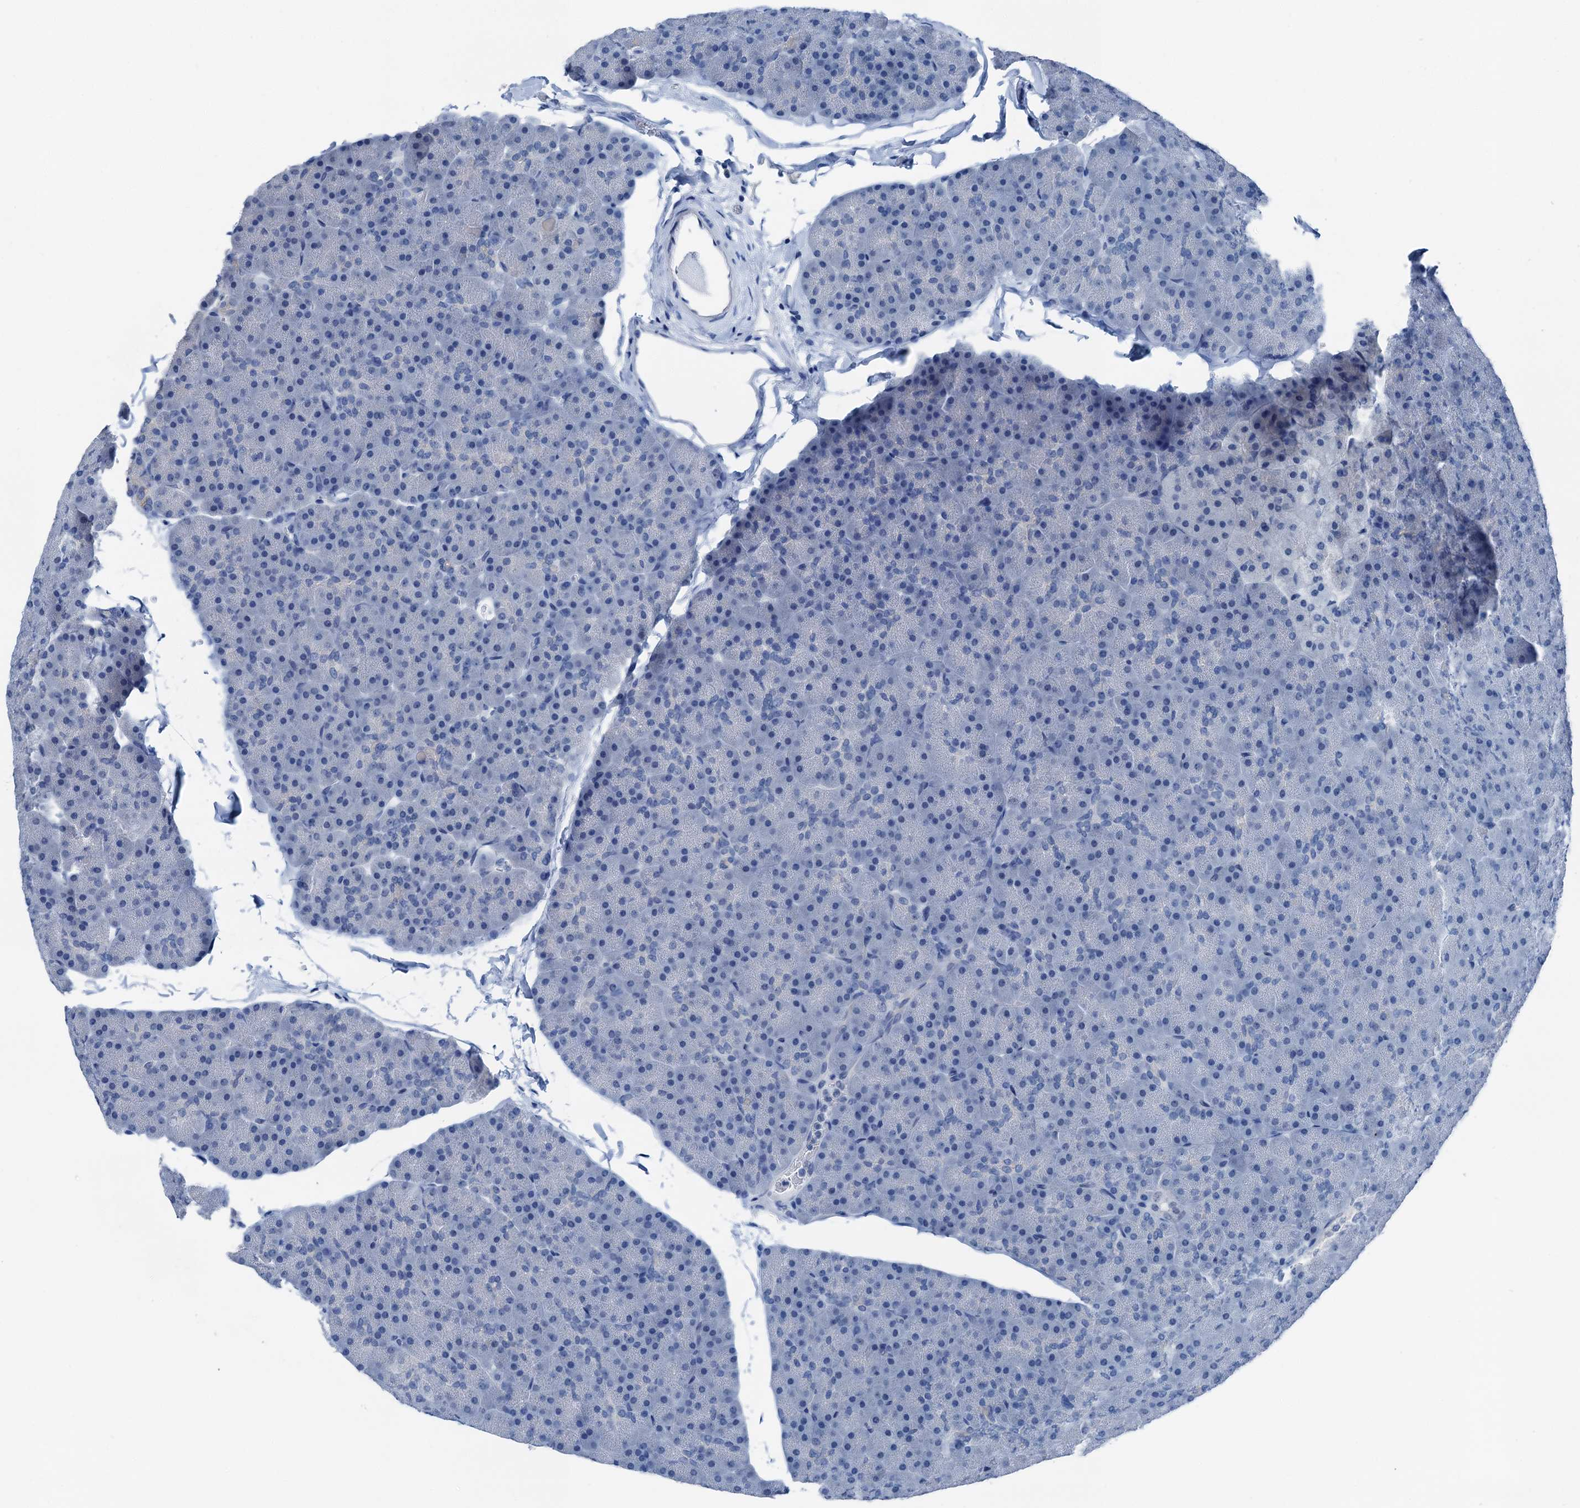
{"staining": {"intensity": "negative", "quantity": "none", "location": "none"}, "tissue": "pancreas", "cell_type": "Exocrine glandular cells", "image_type": "normal", "snomed": [{"axis": "morphology", "description": "Normal tissue, NOS"}, {"axis": "topography", "description": "Pancreas"}], "caption": "The histopathology image reveals no staining of exocrine glandular cells in normal pancreas.", "gene": "CBLN3", "patient": {"sex": "male", "age": 36}}